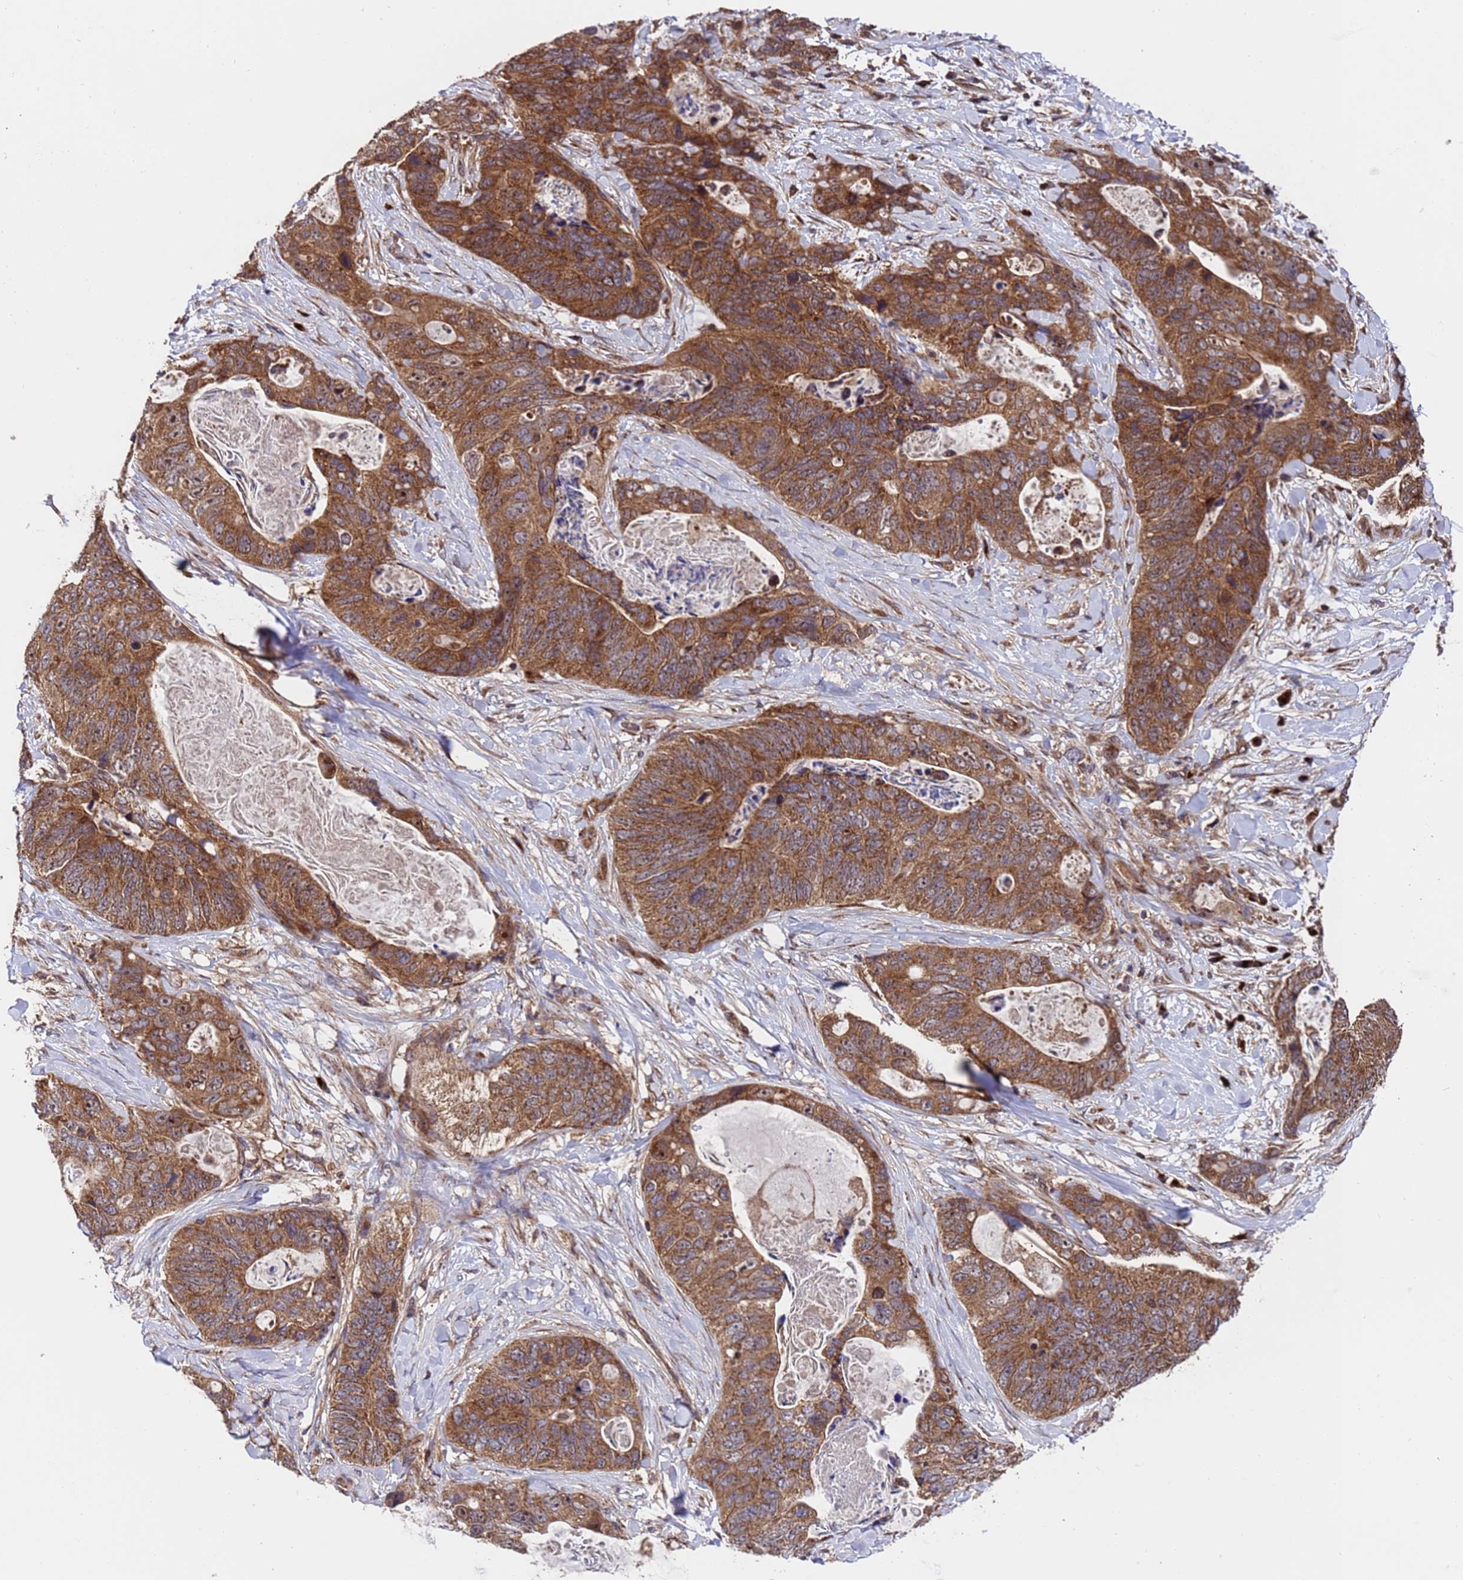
{"staining": {"intensity": "strong", "quantity": ">75%", "location": "cytoplasmic/membranous"}, "tissue": "stomach cancer", "cell_type": "Tumor cells", "image_type": "cancer", "snomed": [{"axis": "morphology", "description": "Adenocarcinoma, NOS"}, {"axis": "topography", "description": "Stomach"}], "caption": "This is an image of immunohistochemistry (IHC) staining of adenocarcinoma (stomach), which shows strong expression in the cytoplasmic/membranous of tumor cells.", "gene": "TSR3", "patient": {"sex": "female", "age": 89}}